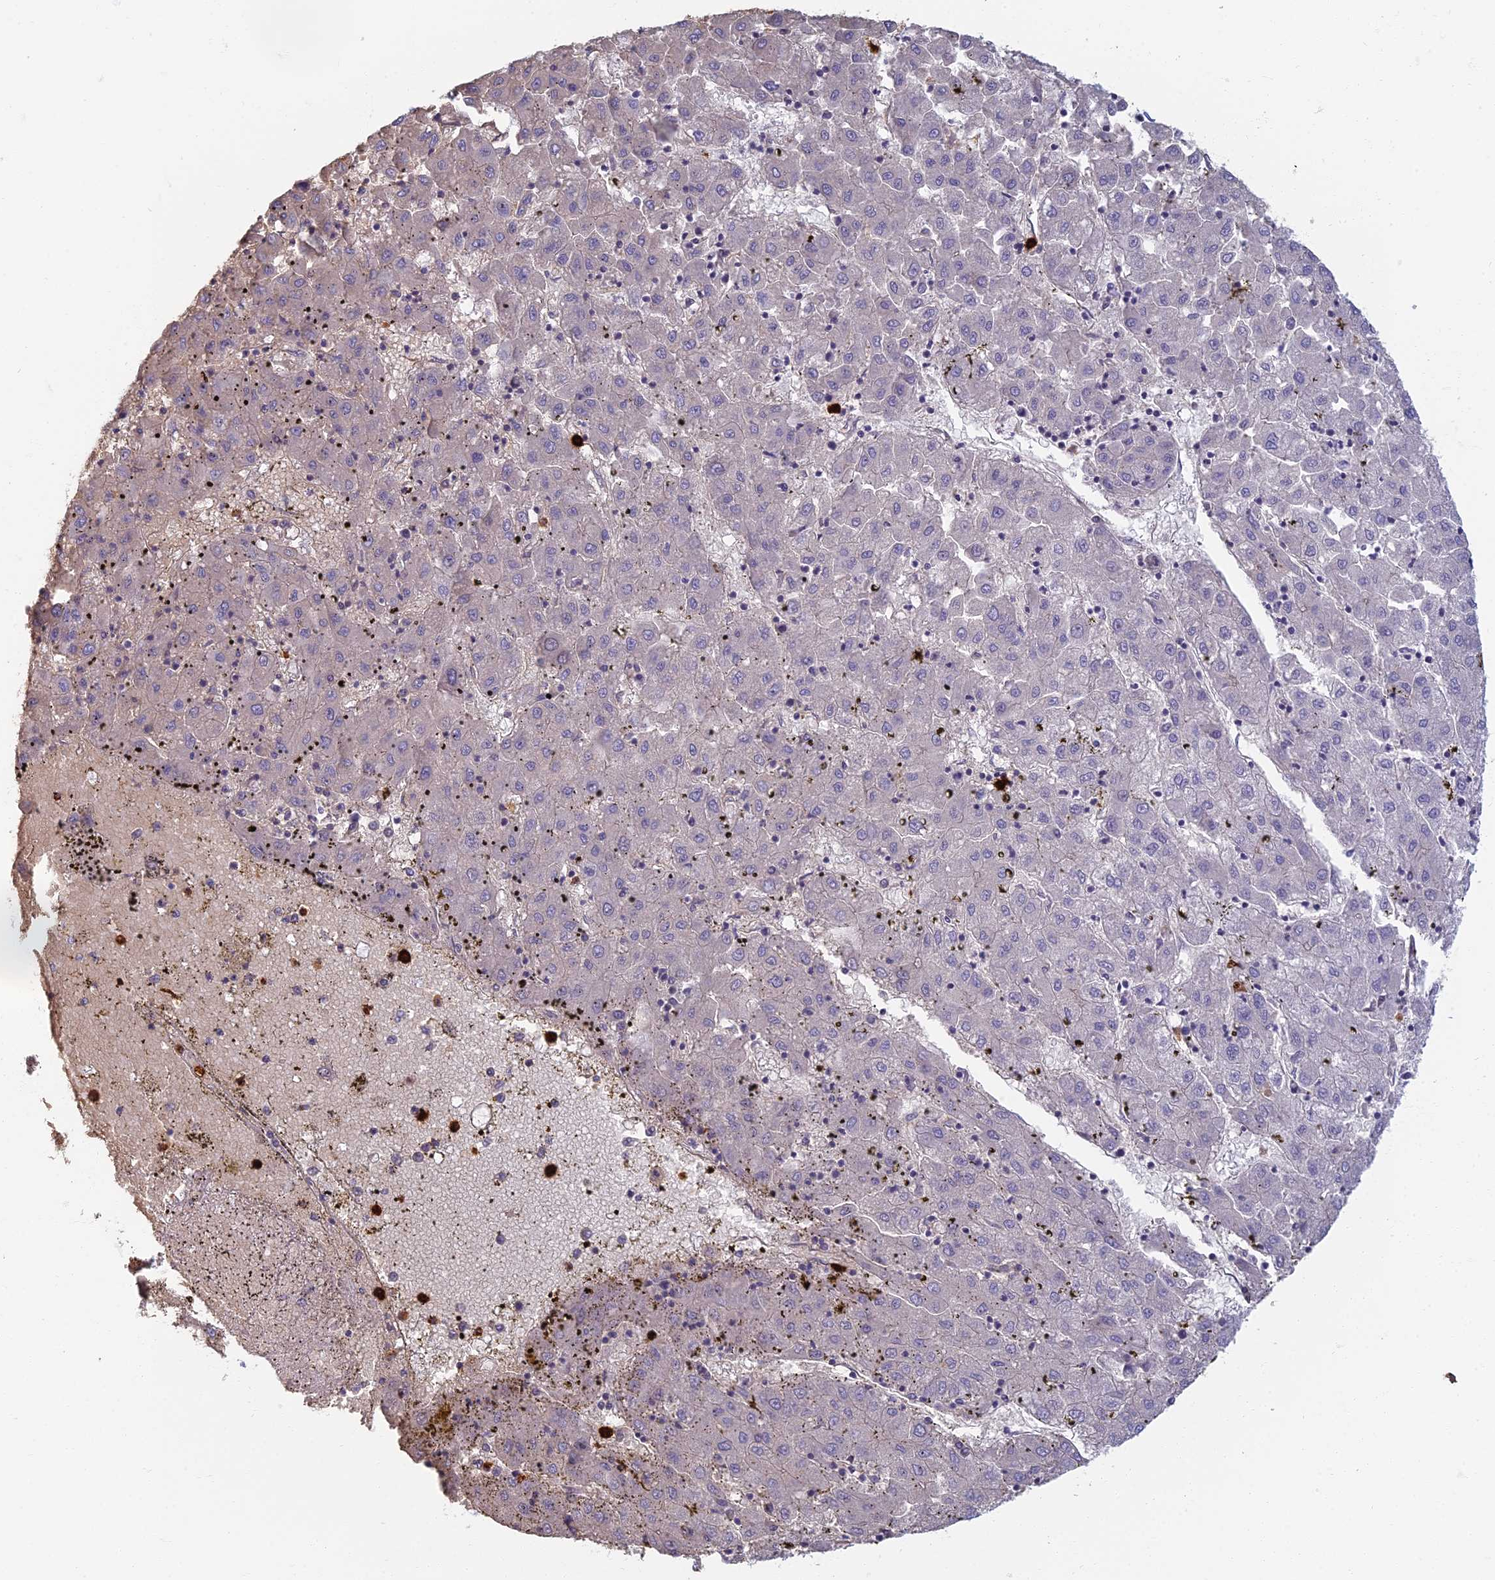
{"staining": {"intensity": "negative", "quantity": "none", "location": "none"}, "tissue": "liver cancer", "cell_type": "Tumor cells", "image_type": "cancer", "snomed": [{"axis": "morphology", "description": "Carcinoma, Hepatocellular, NOS"}, {"axis": "topography", "description": "Liver"}], "caption": "Tumor cells show no significant protein staining in liver cancer.", "gene": "PROX2", "patient": {"sex": "male", "age": 72}}